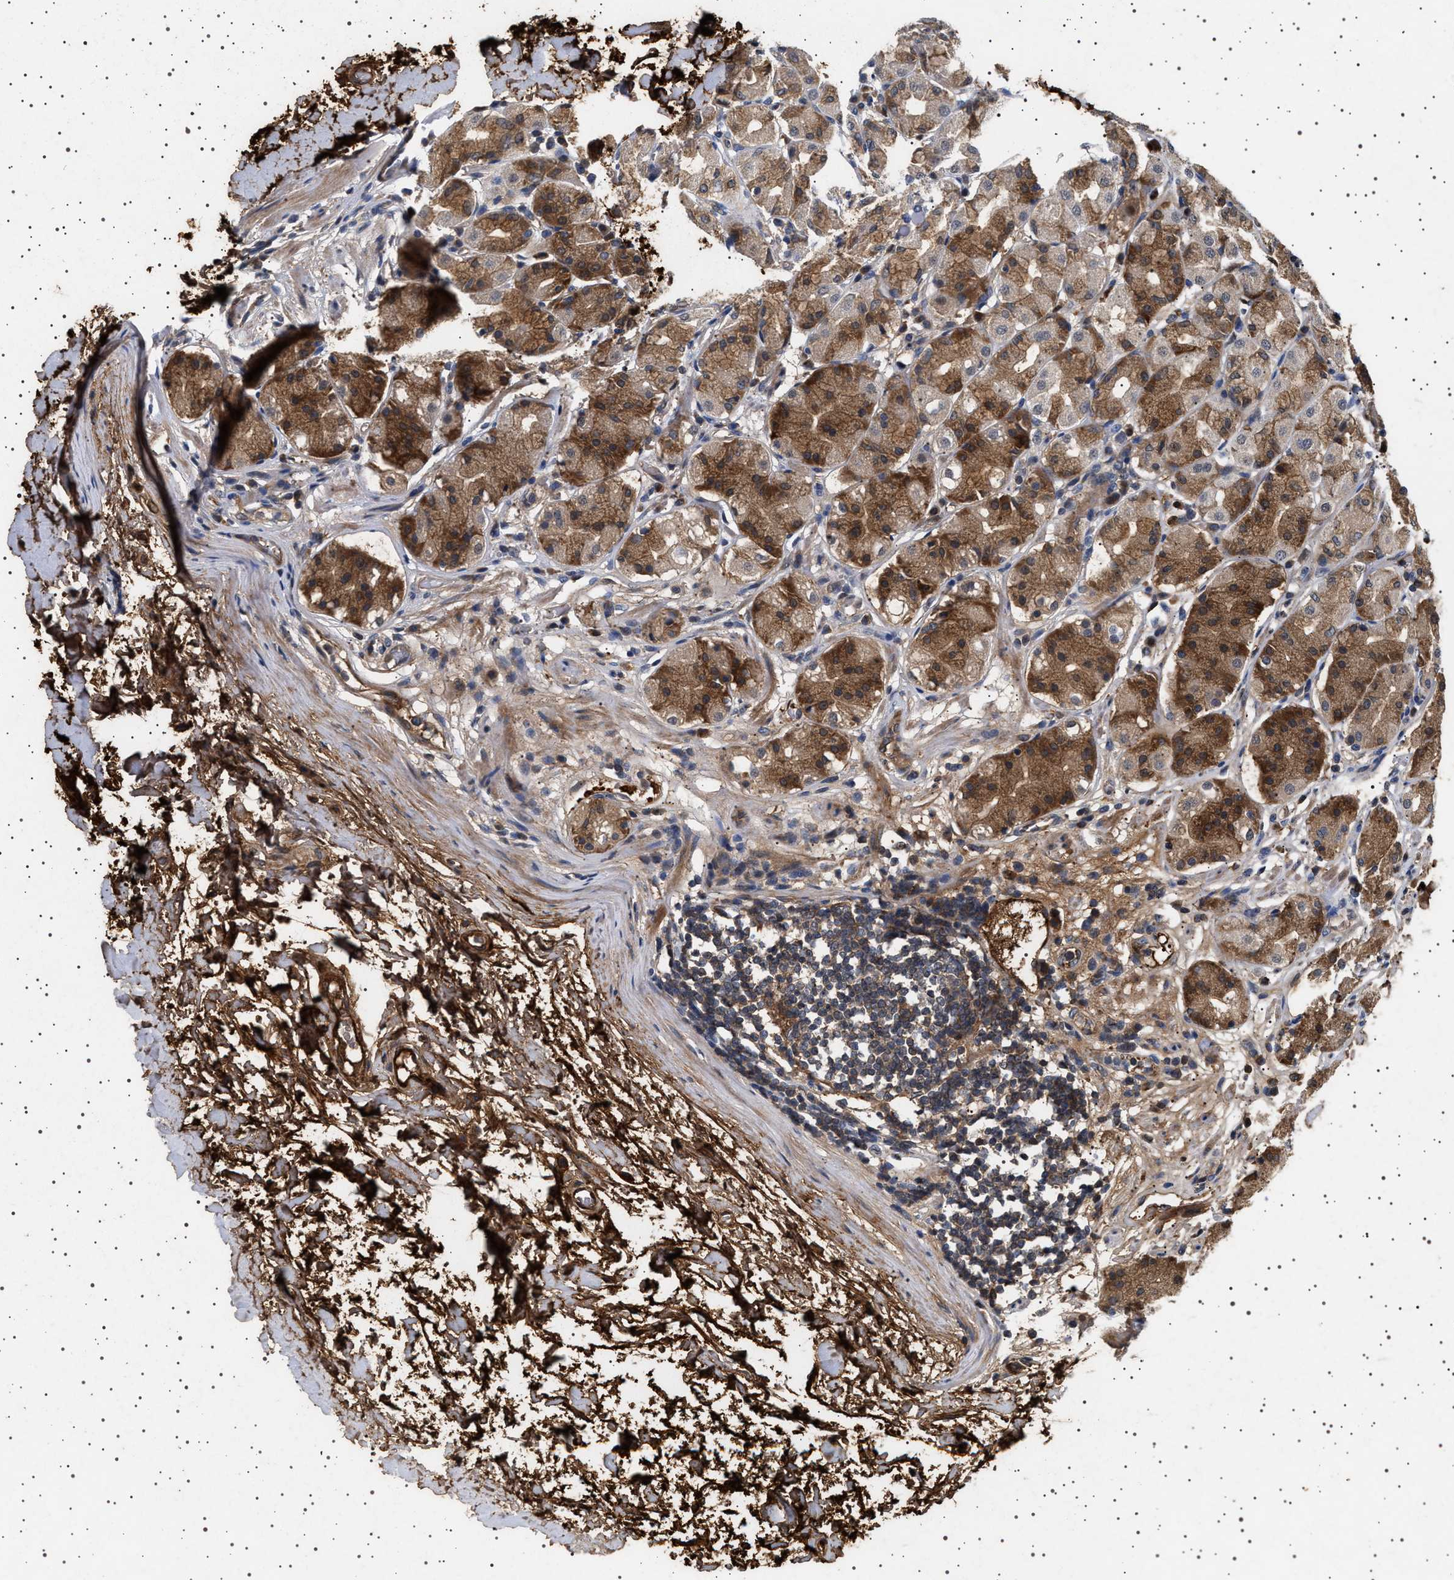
{"staining": {"intensity": "moderate", "quantity": "25%-75%", "location": "cytoplasmic/membranous"}, "tissue": "stomach", "cell_type": "Glandular cells", "image_type": "normal", "snomed": [{"axis": "morphology", "description": "Normal tissue, NOS"}, {"axis": "topography", "description": "Stomach"}, {"axis": "topography", "description": "Stomach, lower"}], "caption": "Immunohistochemical staining of unremarkable stomach reveals moderate cytoplasmic/membranous protein positivity in approximately 25%-75% of glandular cells.", "gene": "FICD", "patient": {"sex": "female", "age": 56}}